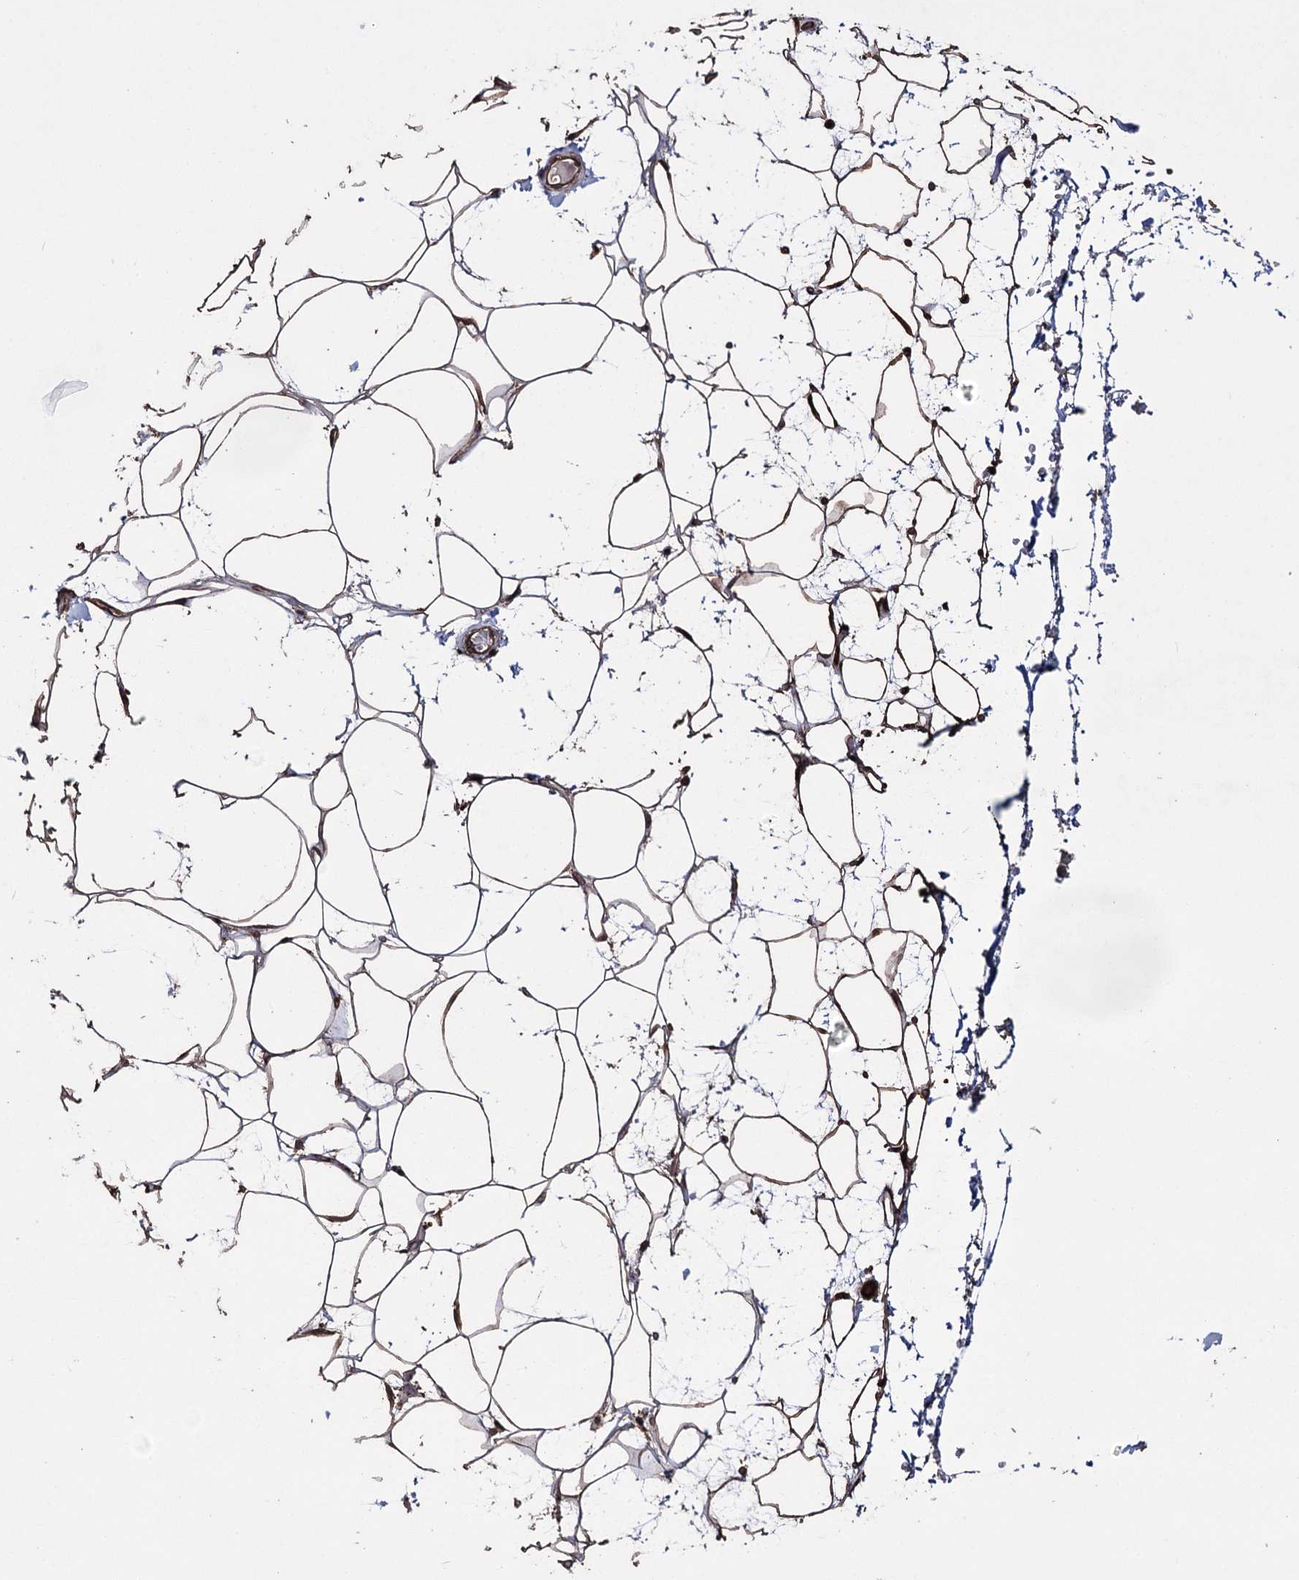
{"staining": {"intensity": "moderate", "quantity": ">75%", "location": "cytoplasmic/membranous"}, "tissue": "adipose tissue", "cell_type": "Adipocytes", "image_type": "normal", "snomed": [{"axis": "morphology", "description": "Normal tissue, NOS"}, {"axis": "topography", "description": "Breast"}], "caption": "Immunohistochemistry (DAB (3,3'-diaminobenzidine)) staining of benign adipose tissue reveals moderate cytoplasmic/membranous protein positivity in approximately >75% of adipocytes.", "gene": "ZNF662", "patient": {"sex": "female", "age": 26}}